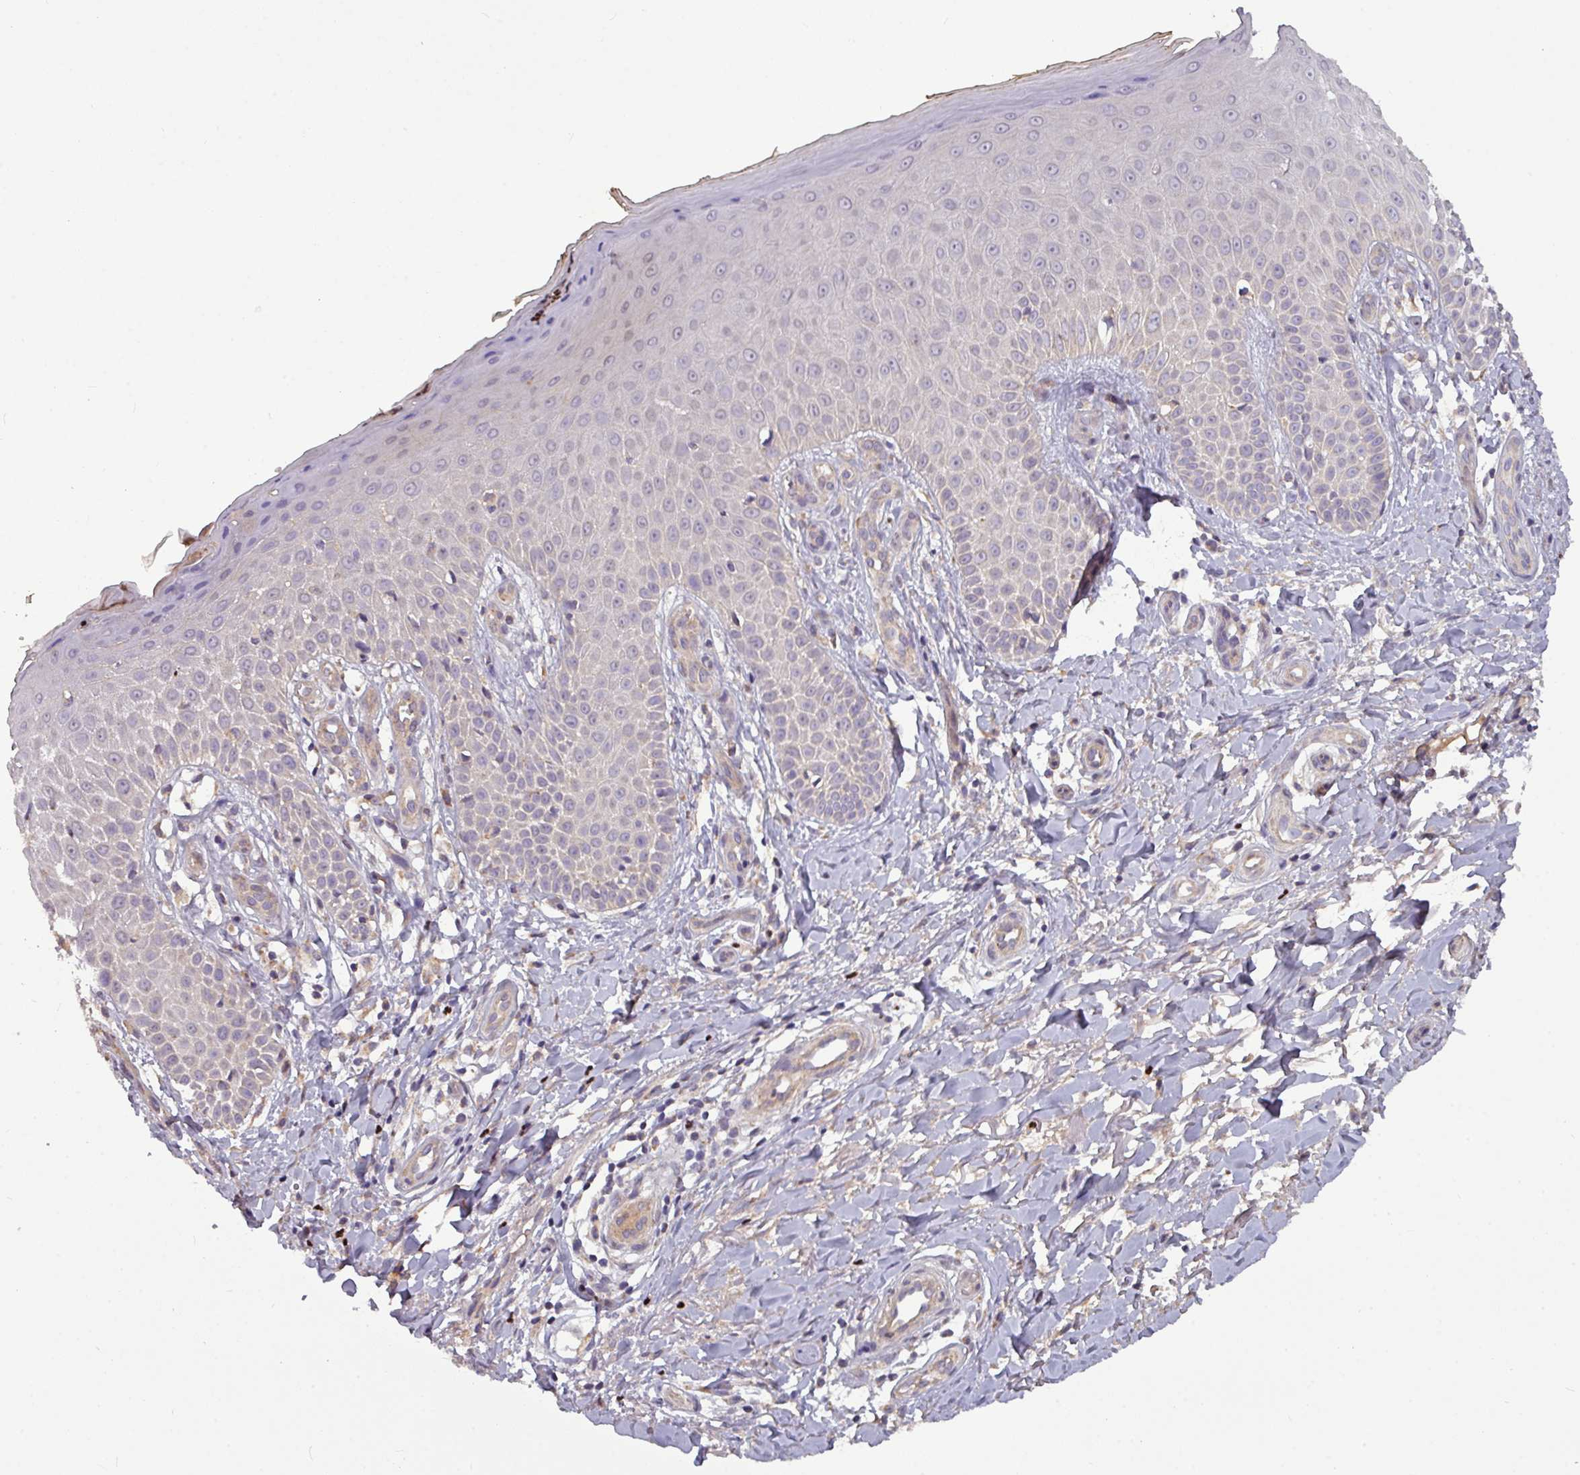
{"staining": {"intensity": "negative", "quantity": "none", "location": "none"}, "tissue": "skin", "cell_type": "Fibroblasts", "image_type": "normal", "snomed": [{"axis": "morphology", "description": "Normal tissue, NOS"}, {"axis": "topography", "description": "Skin"}], "caption": "DAB immunohistochemical staining of unremarkable skin demonstrates no significant positivity in fibroblasts. (Stains: DAB immunohistochemistry with hematoxylin counter stain, Microscopy: brightfield microscopy at high magnification).", "gene": "PAPLN", "patient": {"sex": "male", "age": 81}}